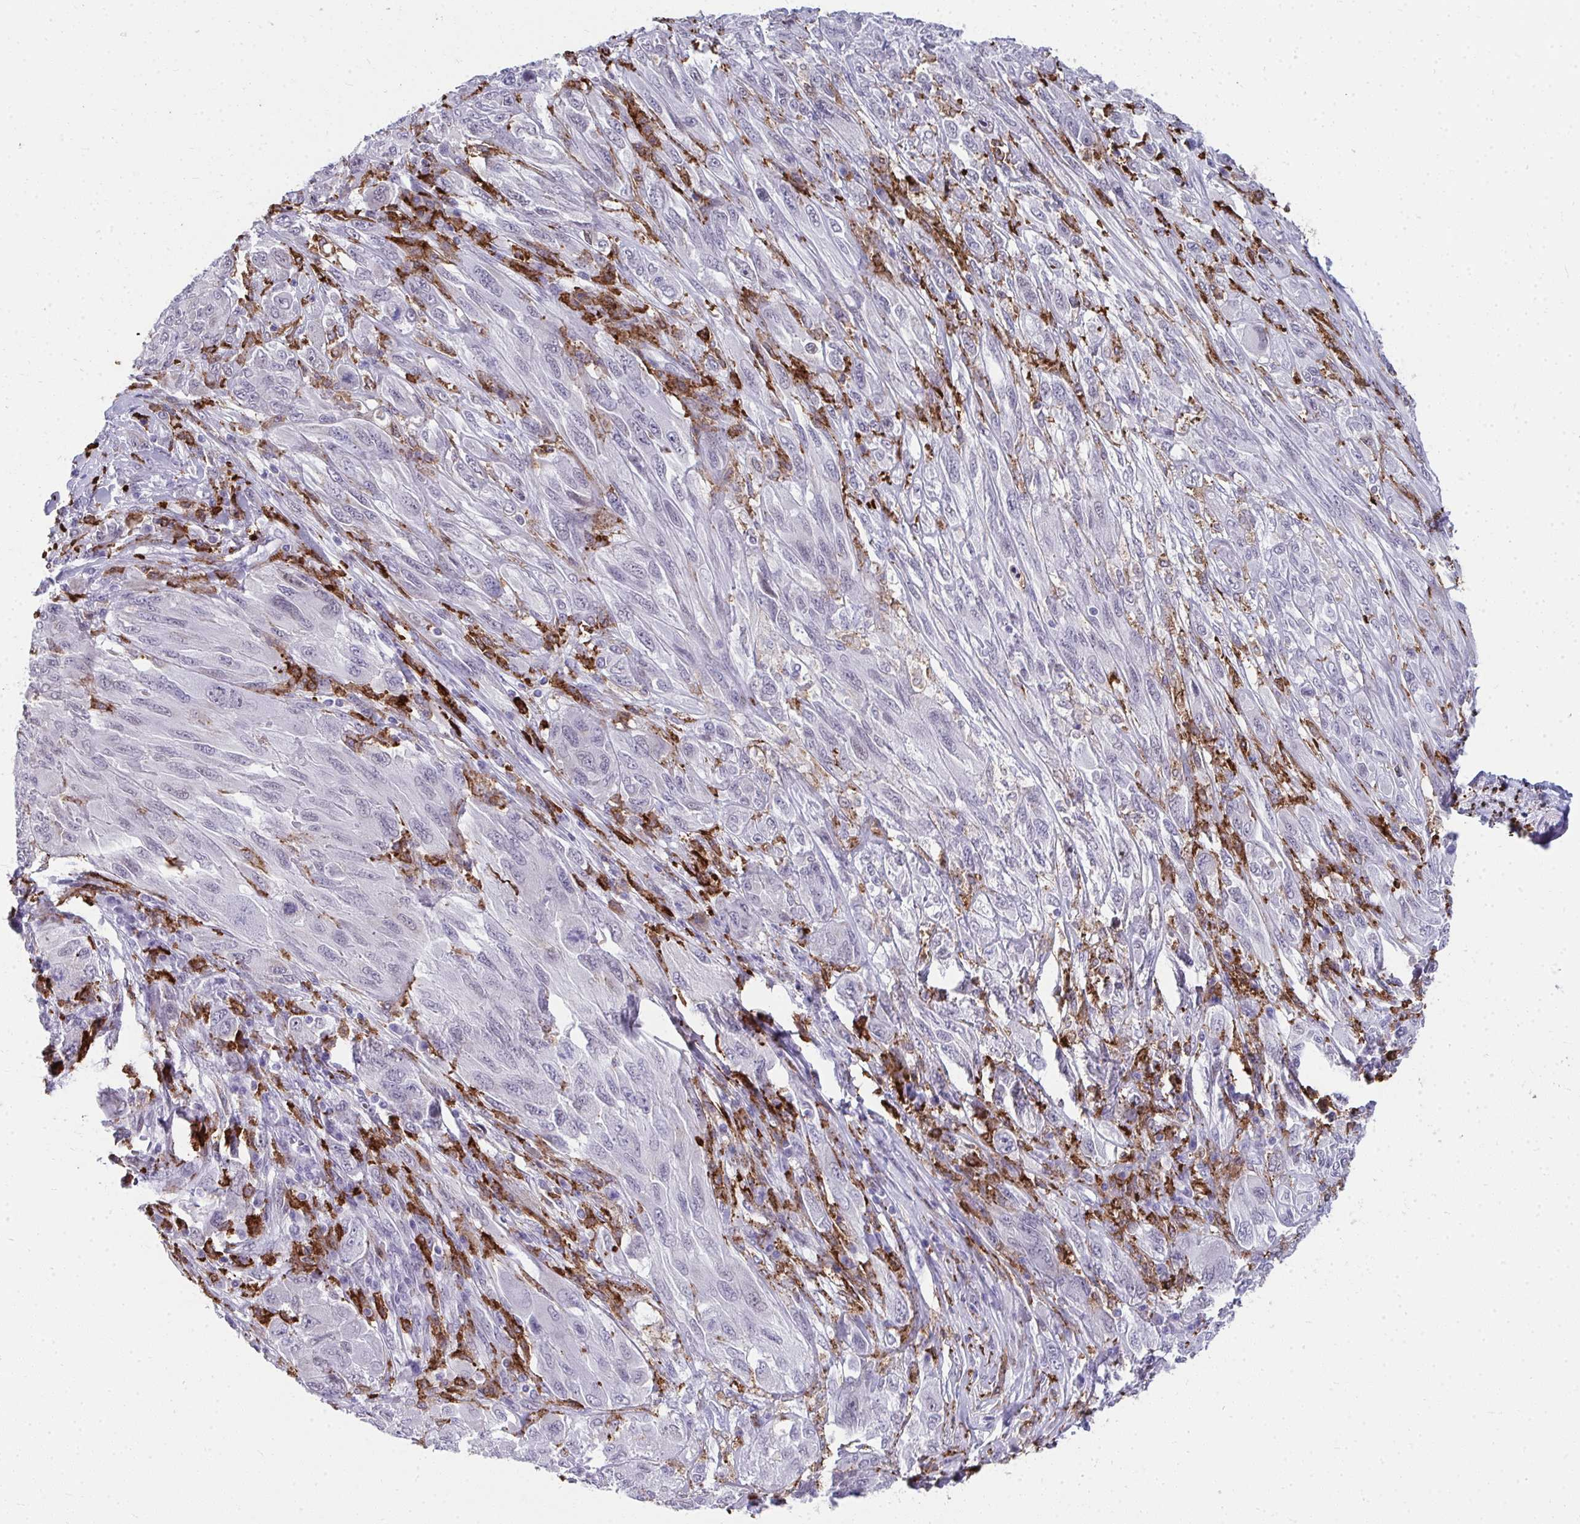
{"staining": {"intensity": "negative", "quantity": "none", "location": "none"}, "tissue": "melanoma", "cell_type": "Tumor cells", "image_type": "cancer", "snomed": [{"axis": "morphology", "description": "Malignant melanoma, NOS"}, {"axis": "topography", "description": "Skin"}], "caption": "Tumor cells are negative for brown protein staining in melanoma.", "gene": "CD163", "patient": {"sex": "female", "age": 91}}